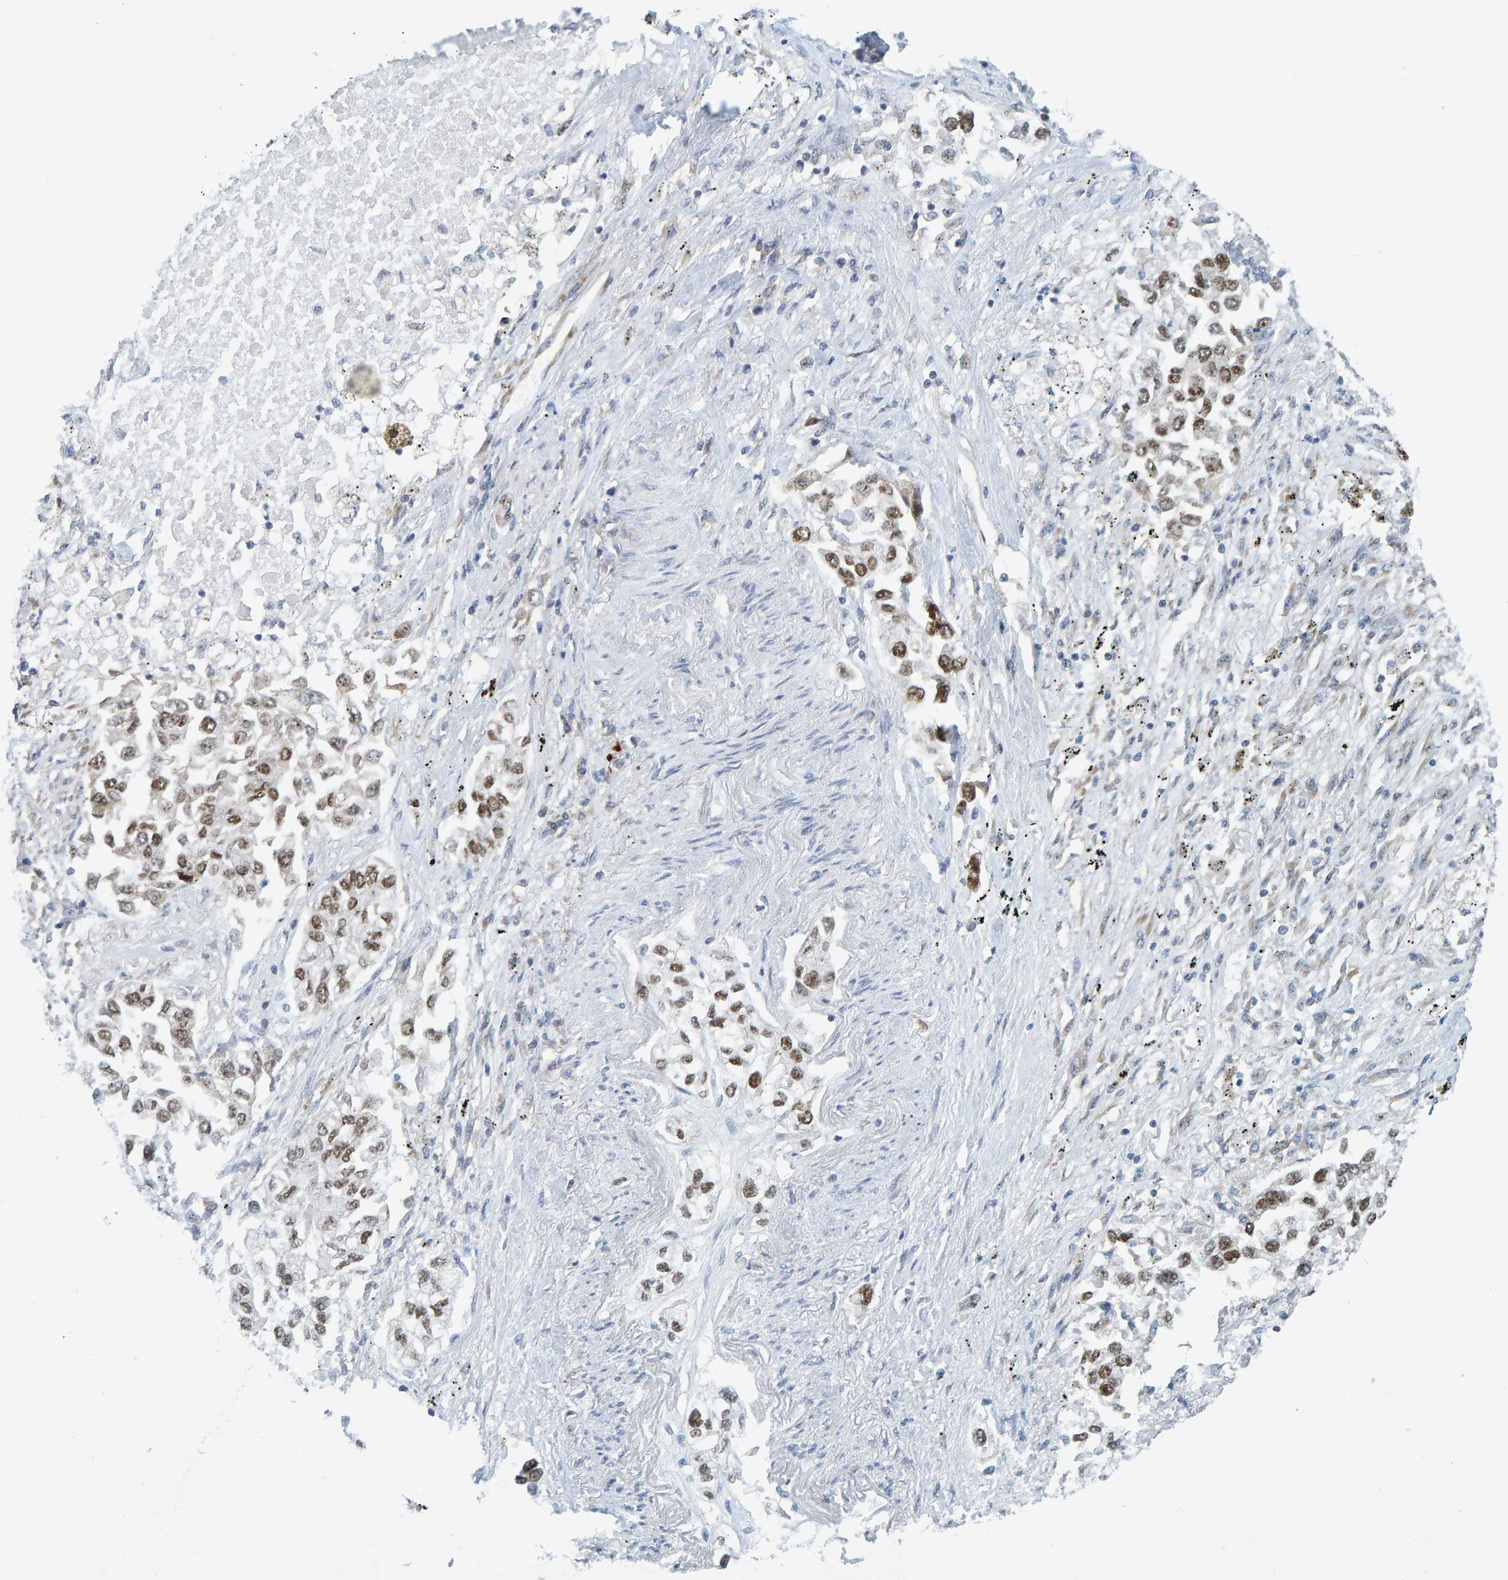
{"staining": {"intensity": "moderate", "quantity": ">75%", "location": "nuclear"}, "tissue": "lung cancer", "cell_type": "Tumor cells", "image_type": "cancer", "snomed": [{"axis": "morphology", "description": "Inflammation, NOS"}, {"axis": "morphology", "description": "Adenocarcinoma, NOS"}, {"axis": "topography", "description": "Lung"}], "caption": "Moderate nuclear protein staining is present in about >75% of tumor cells in lung cancer. (DAB (3,3'-diaminobenzidine) IHC, brown staining for protein, blue staining for nuclei).", "gene": "POLR1E", "patient": {"sex": "male", "age": 63}}